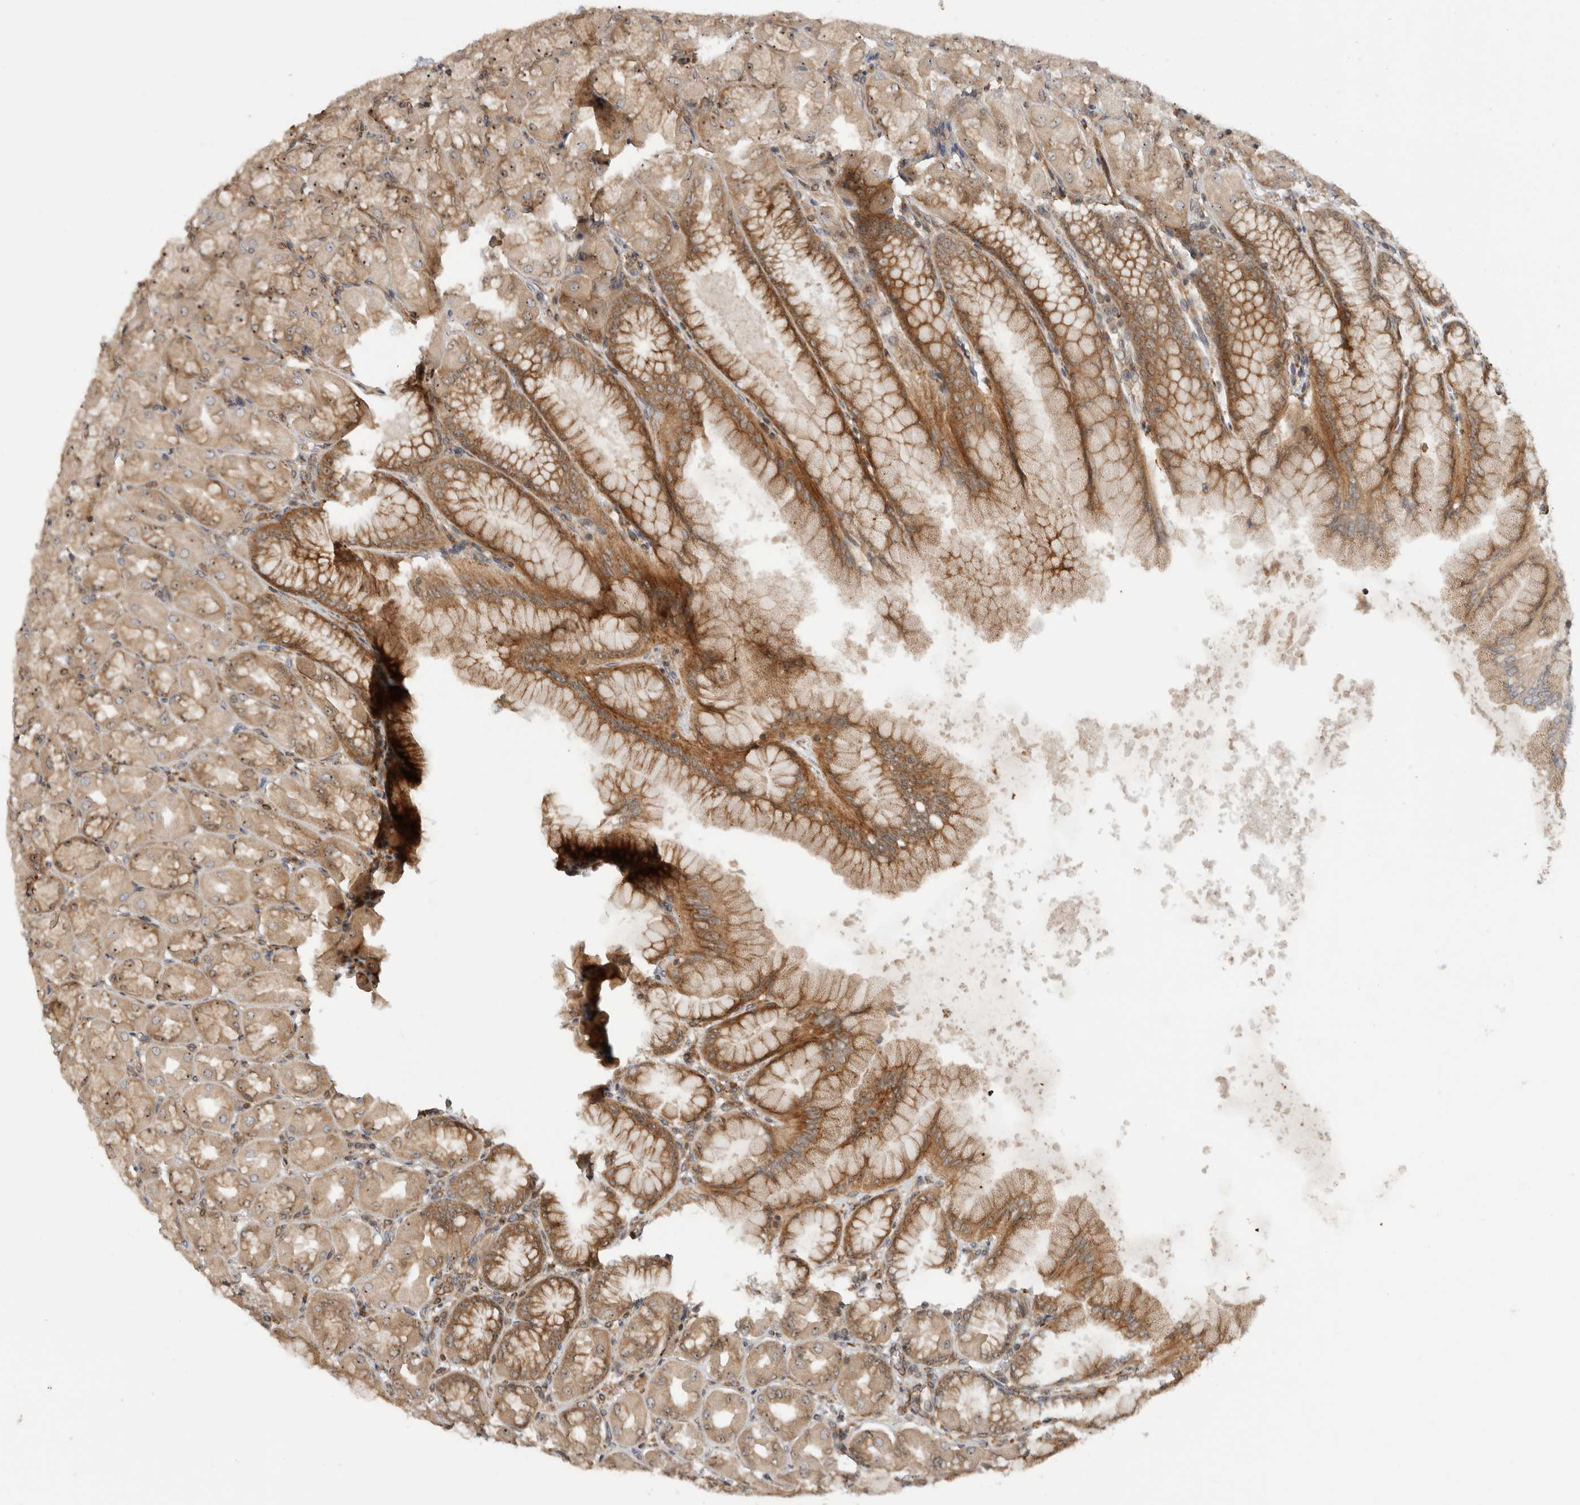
{"staining": {"intensity": "strong", "quantity": ">75%", "location": "cytoplasmic/membranous,nuclear"}, "tissue": "stomach", "cell_type": "Glandular cells", "image_type": "normal", "snomed": [{"axis": "morphology", "description": "Normal tissue, NOS"}, {"axis": "topography", "description": "Stomach, upper"}], "caption": "The micrograph displays immunohistochemical staining of unremarkable stomach. There is strong cytoplasmic/membranous,nuclear staining is identified in approximately >75% of glandular cells. Nuclei are stained in blue.", "gene": "WASF2", "patient": {"sex": "female", "age": 56}}